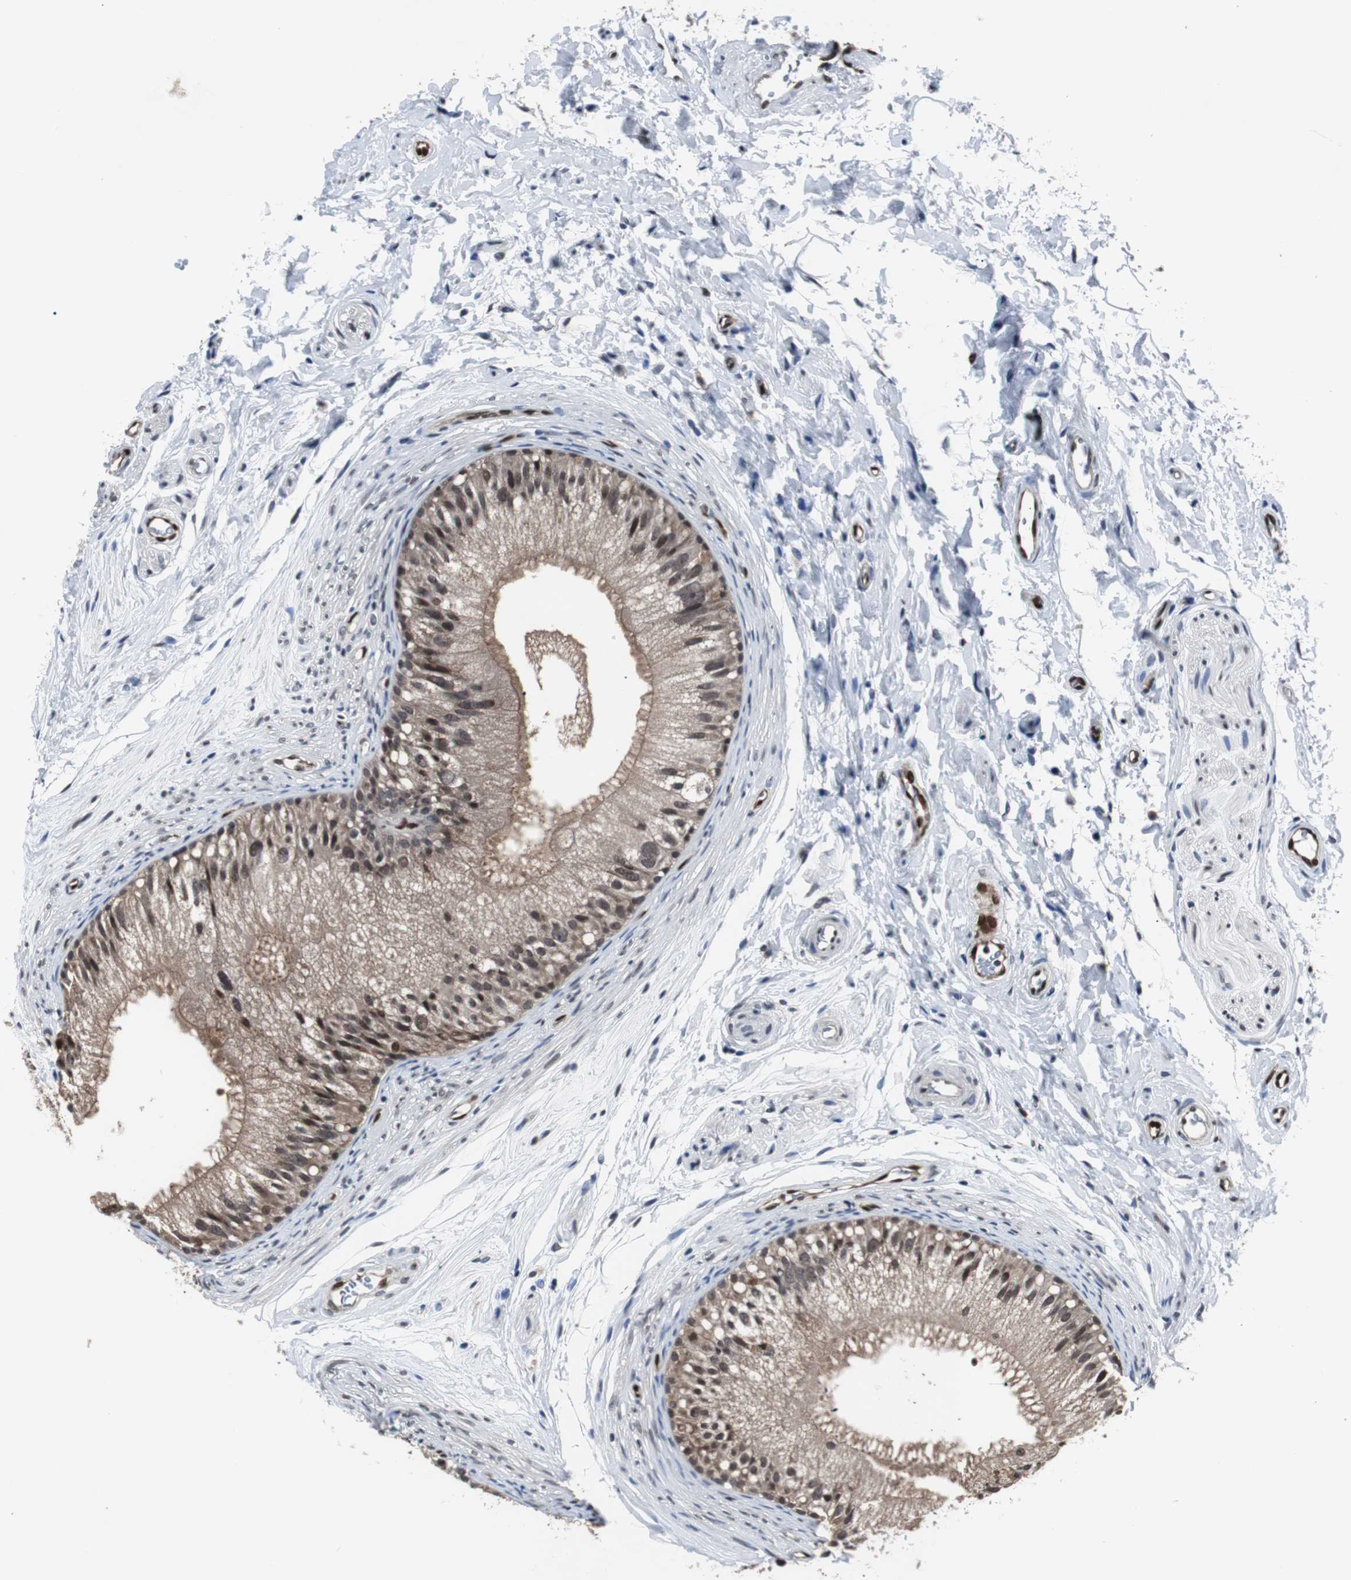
{"staining": {"intensity": "strong", "quantity": ">75%", "location": "cytoplasmic/membranous"}, "tissue": "epididymis", "cell_type": "Glandular cells", "image_type": "normal", "snomed": [{"axis": "morphology", "description": "Normal tissue, NOS"}, {"axis": "topography", "description": "Epididymis"}], "caption": "Immunohistochemical staining of benign epididymis demonstrates >75% levels of strong cytoplasmic/membranous protein staining in about >75% of glandular cells. The staining was performed using DAB (3,3'-diaminobenzidine), with brown indicating positive protein expression. Nuclei are stained blue with hematoxylin.", "gene": "SMAD1", "patient": {"sex": "male", "age": 56}}